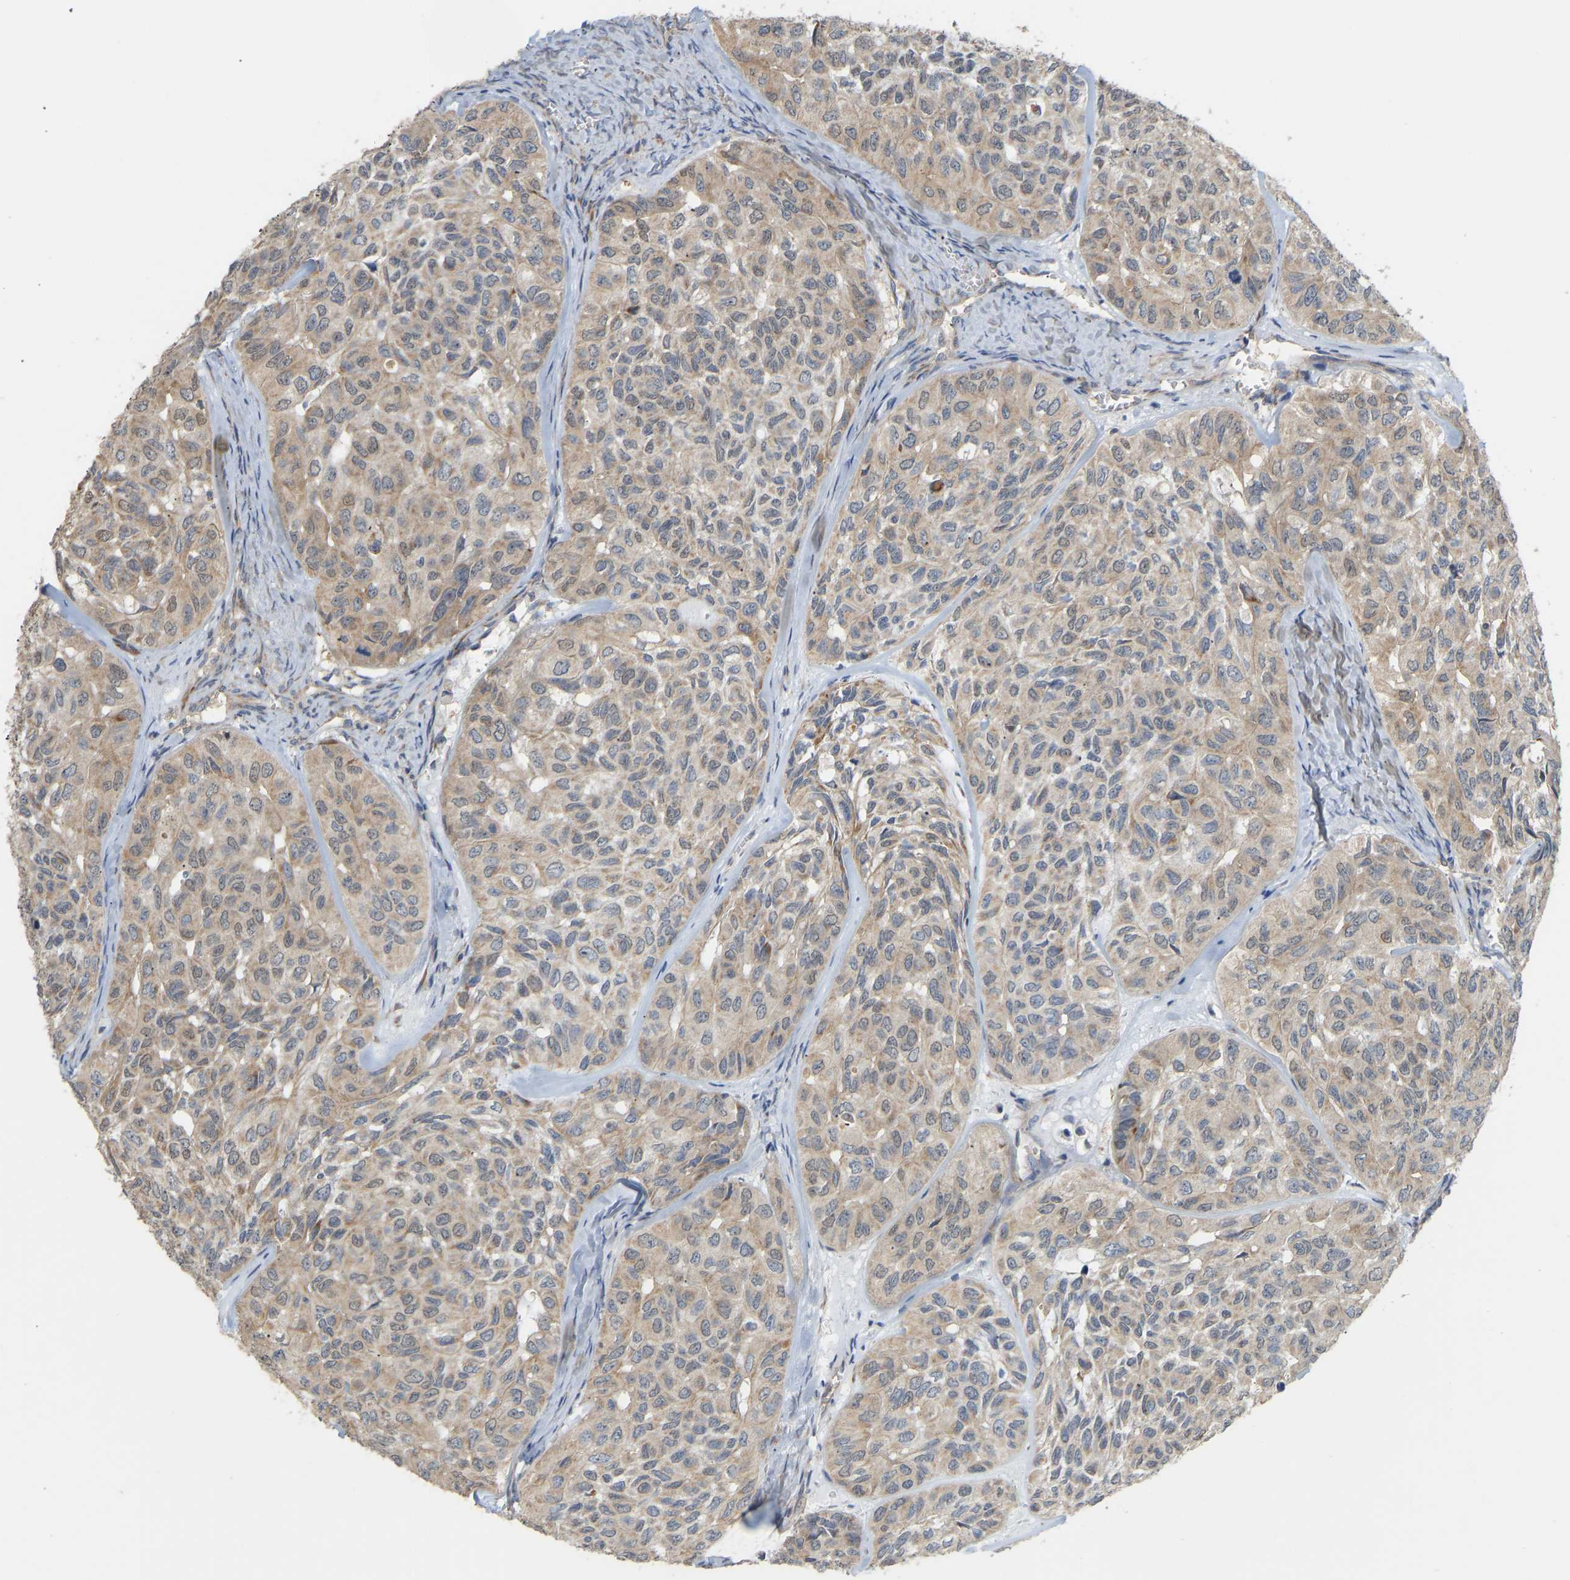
{"staining": {"intensity": "weak", "quantity": ">75%", "location": "cytoplasmic/membranous"}, "tissue": "head and neck cancer", "cell_type": "Tumor cells", "image_type": "cancer", "snomed": [{"axis": "morphology", "description": "Adenocarcinoma, NOS"}, {"axis": "topography", "description": "Salivary gland, NOS"}, {"axis": "topography", "description": "Head-Neck"}], "caption": "Immunohistochemical staining of adenocarcinoma (head and neck) demonstrates low levels of weak cytoplasmic/membranous protein positivity in about >75% of tumor cells.", "gene": "HACD2", "patient": {"sex": "female", "age": 76}}